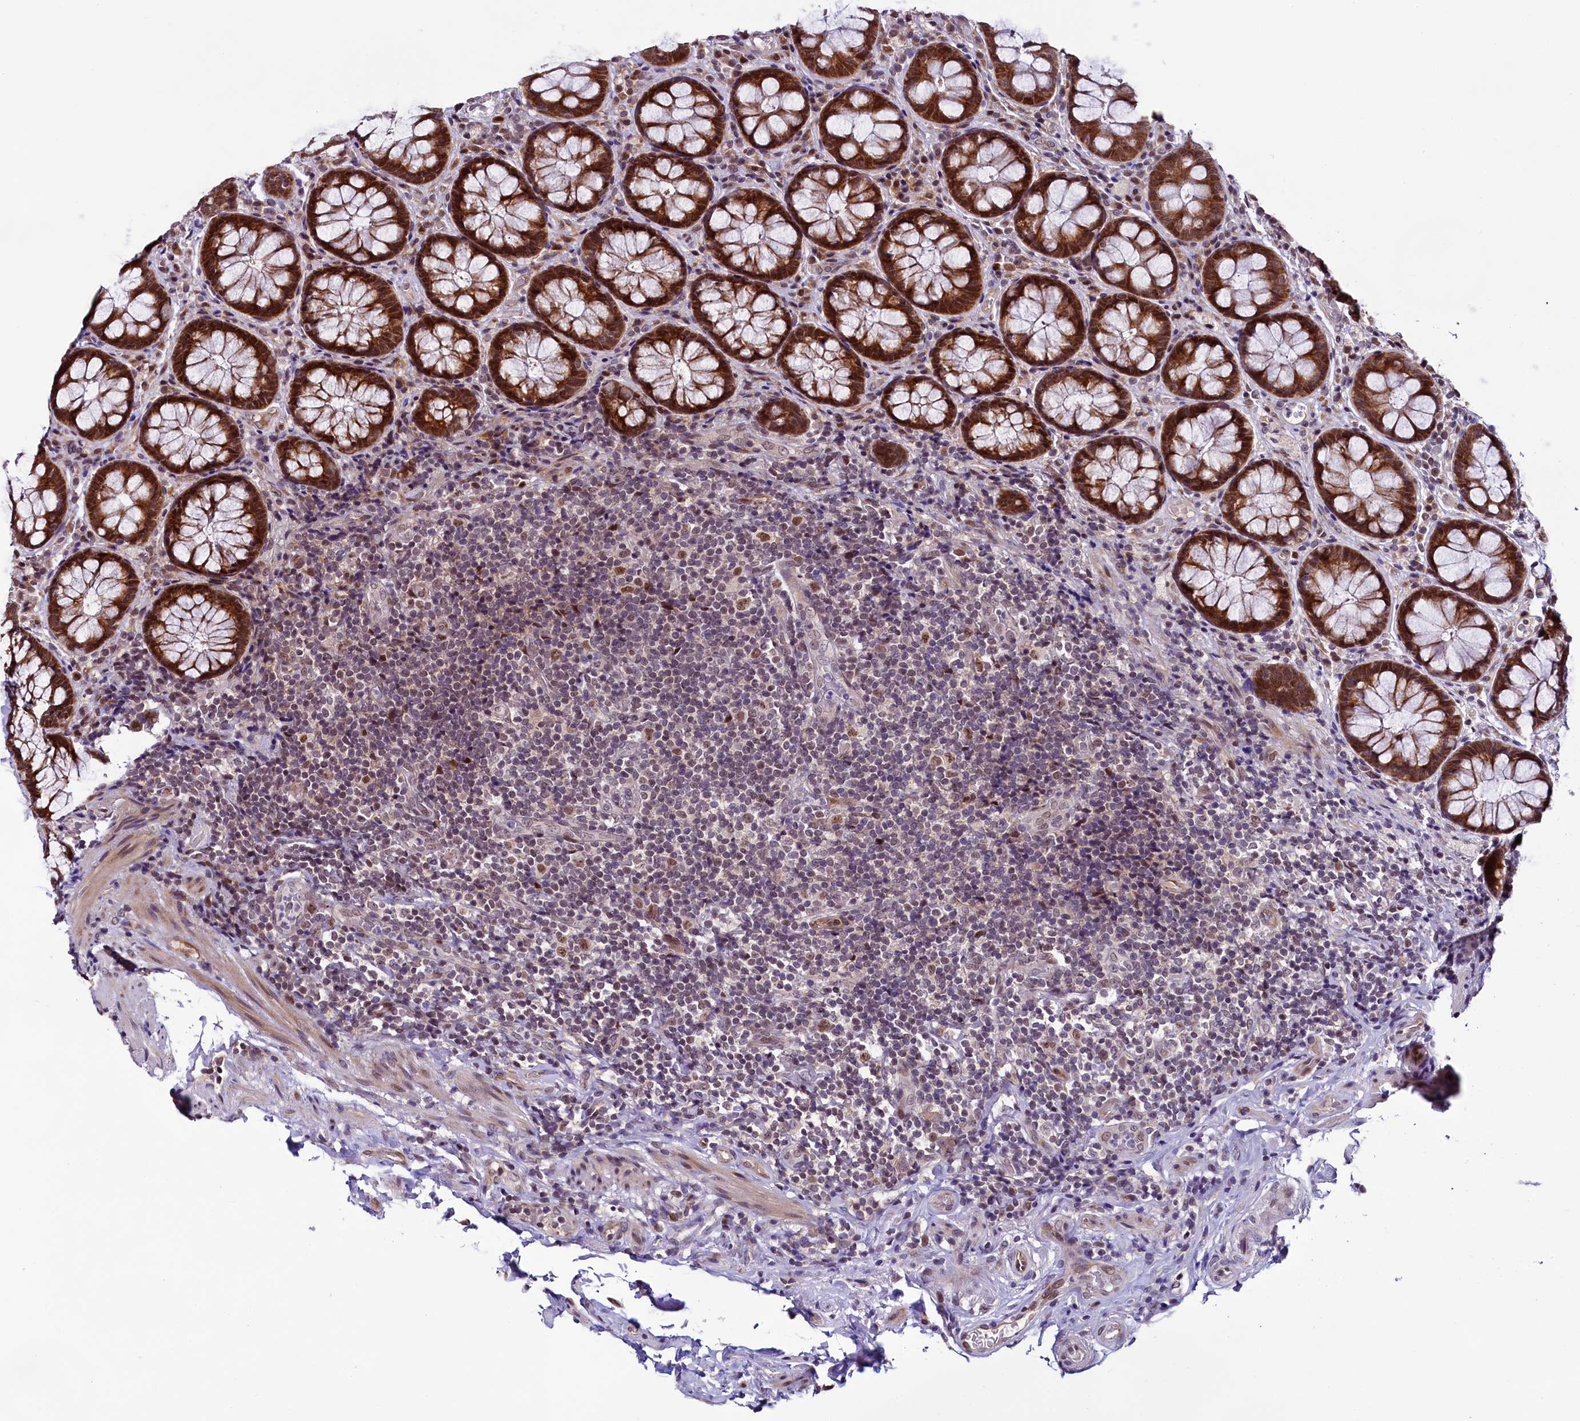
{"staining": {"intensity": "strong", "quantity": ">75%", "location": "cytoplasmic/membranous,nuclear"}, "tissue": "rectum", "cell_type": "Glandular cells", "image_type": "normal", "snomed": [{"axis": "morphology", "description": "Normal tissue, NOS"}, {"axis": "topography", "description": "Rectum"}], "caption": "Glandular cells show strong cytoplasmic/membranous,nuclear positivity in about >75% of cells in benign rectum. Nuclei are stained in blue.", "gene": "RPUSD2", "patient": {"sex": "male", "age": 83}}